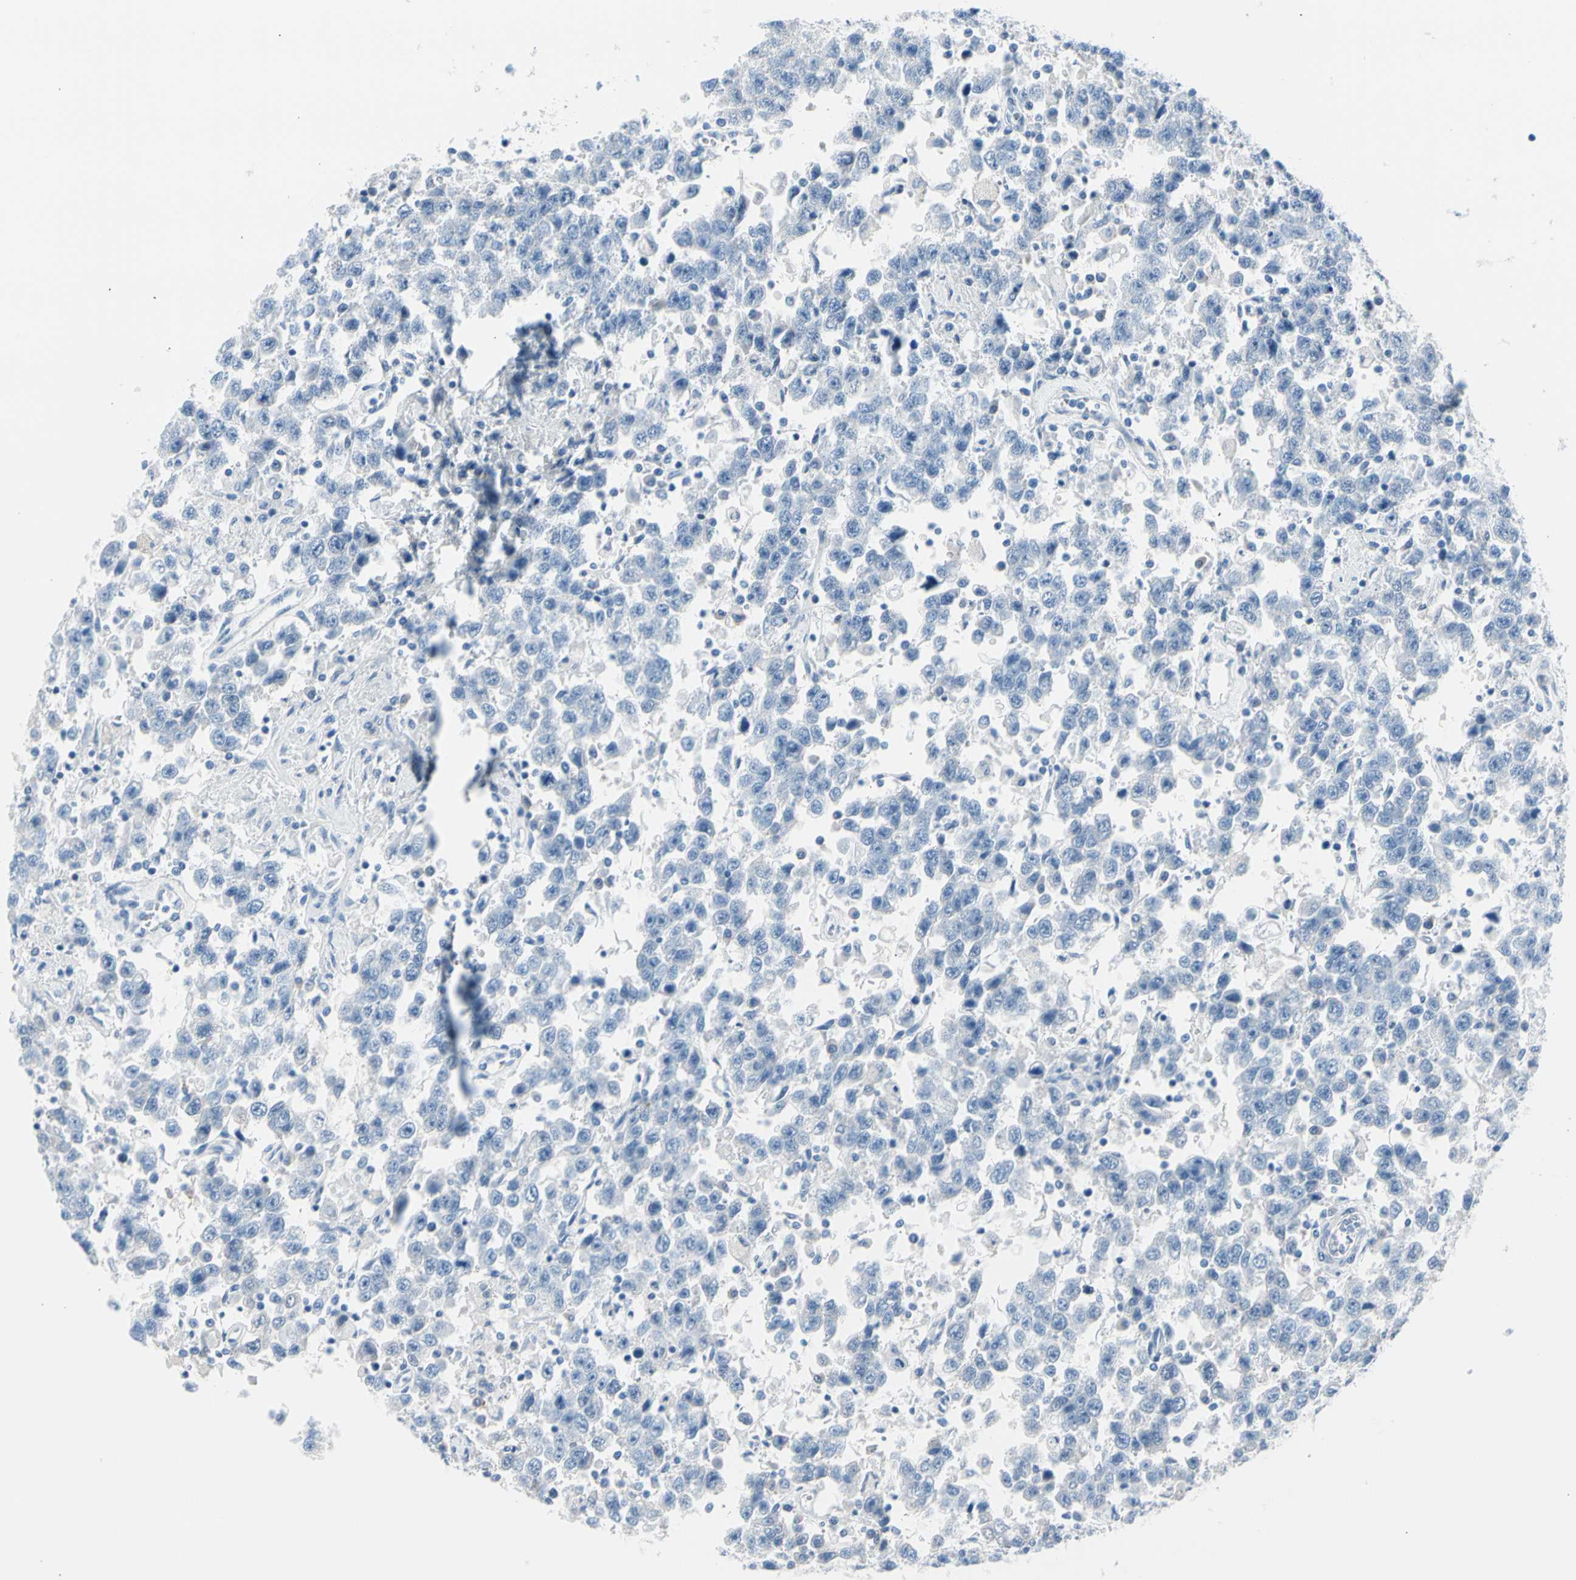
{"staining": {"intensity": "negative", "quantity": "none", "location": "none"}, "tissue": "testis cancer", "cell_type": "Tumor cells", "image_type": "cancer", "snomed": [{"axis": "morphology", "description": "Seminoma, NOS"}, {"axis": "topography", "description": "Testis"}], "caption": "Seminoma (testis) stained for a protein using immunohistochemistry (IHC) reveals no expression tumor cells.", "gene": "TPO", "patient": {"sex": "male", "age": 41}}